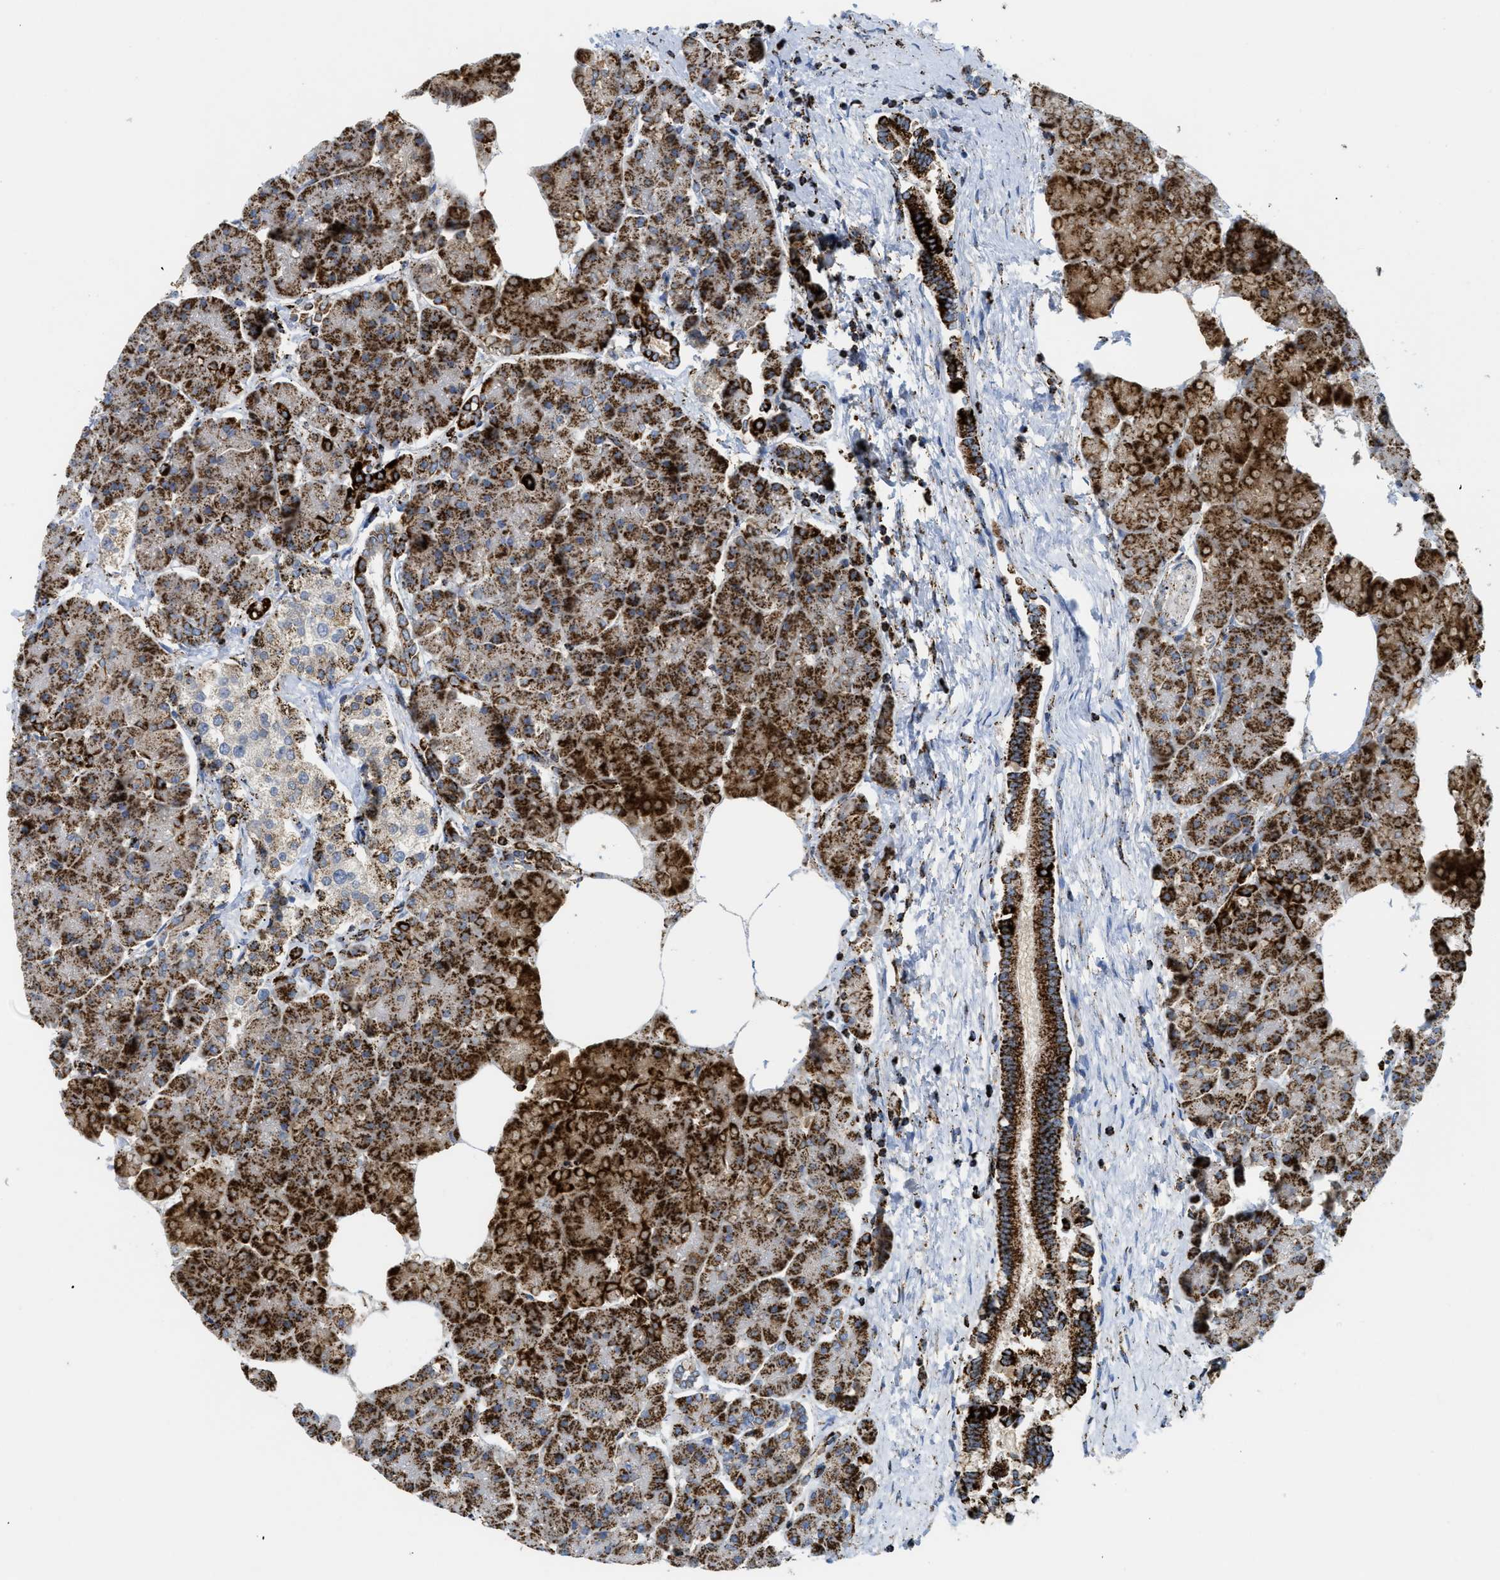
{"staining": {"intensity": "strong", "quantity": ">75%", "location": "cytoplasmic/membranous"}, "tissue": "pancreas", "cell_type": "Exocrine glandular cells", "image_type": "normal", "snomed": [{"axis": "morphology", "description": "Normal tissue, NOS"}, {"axis": "topography", "description": "Pancreas"}], "caption": "The image demonstrates a brown stain indicating the presence of a protein in the cytoplasmic/membranous of exocrine glandular cells in pancreas. (DAB IHC with brightfield microscopy, high magnification).", "gene": "SQOR", "patient": {"sex": "female", "age": 70}}